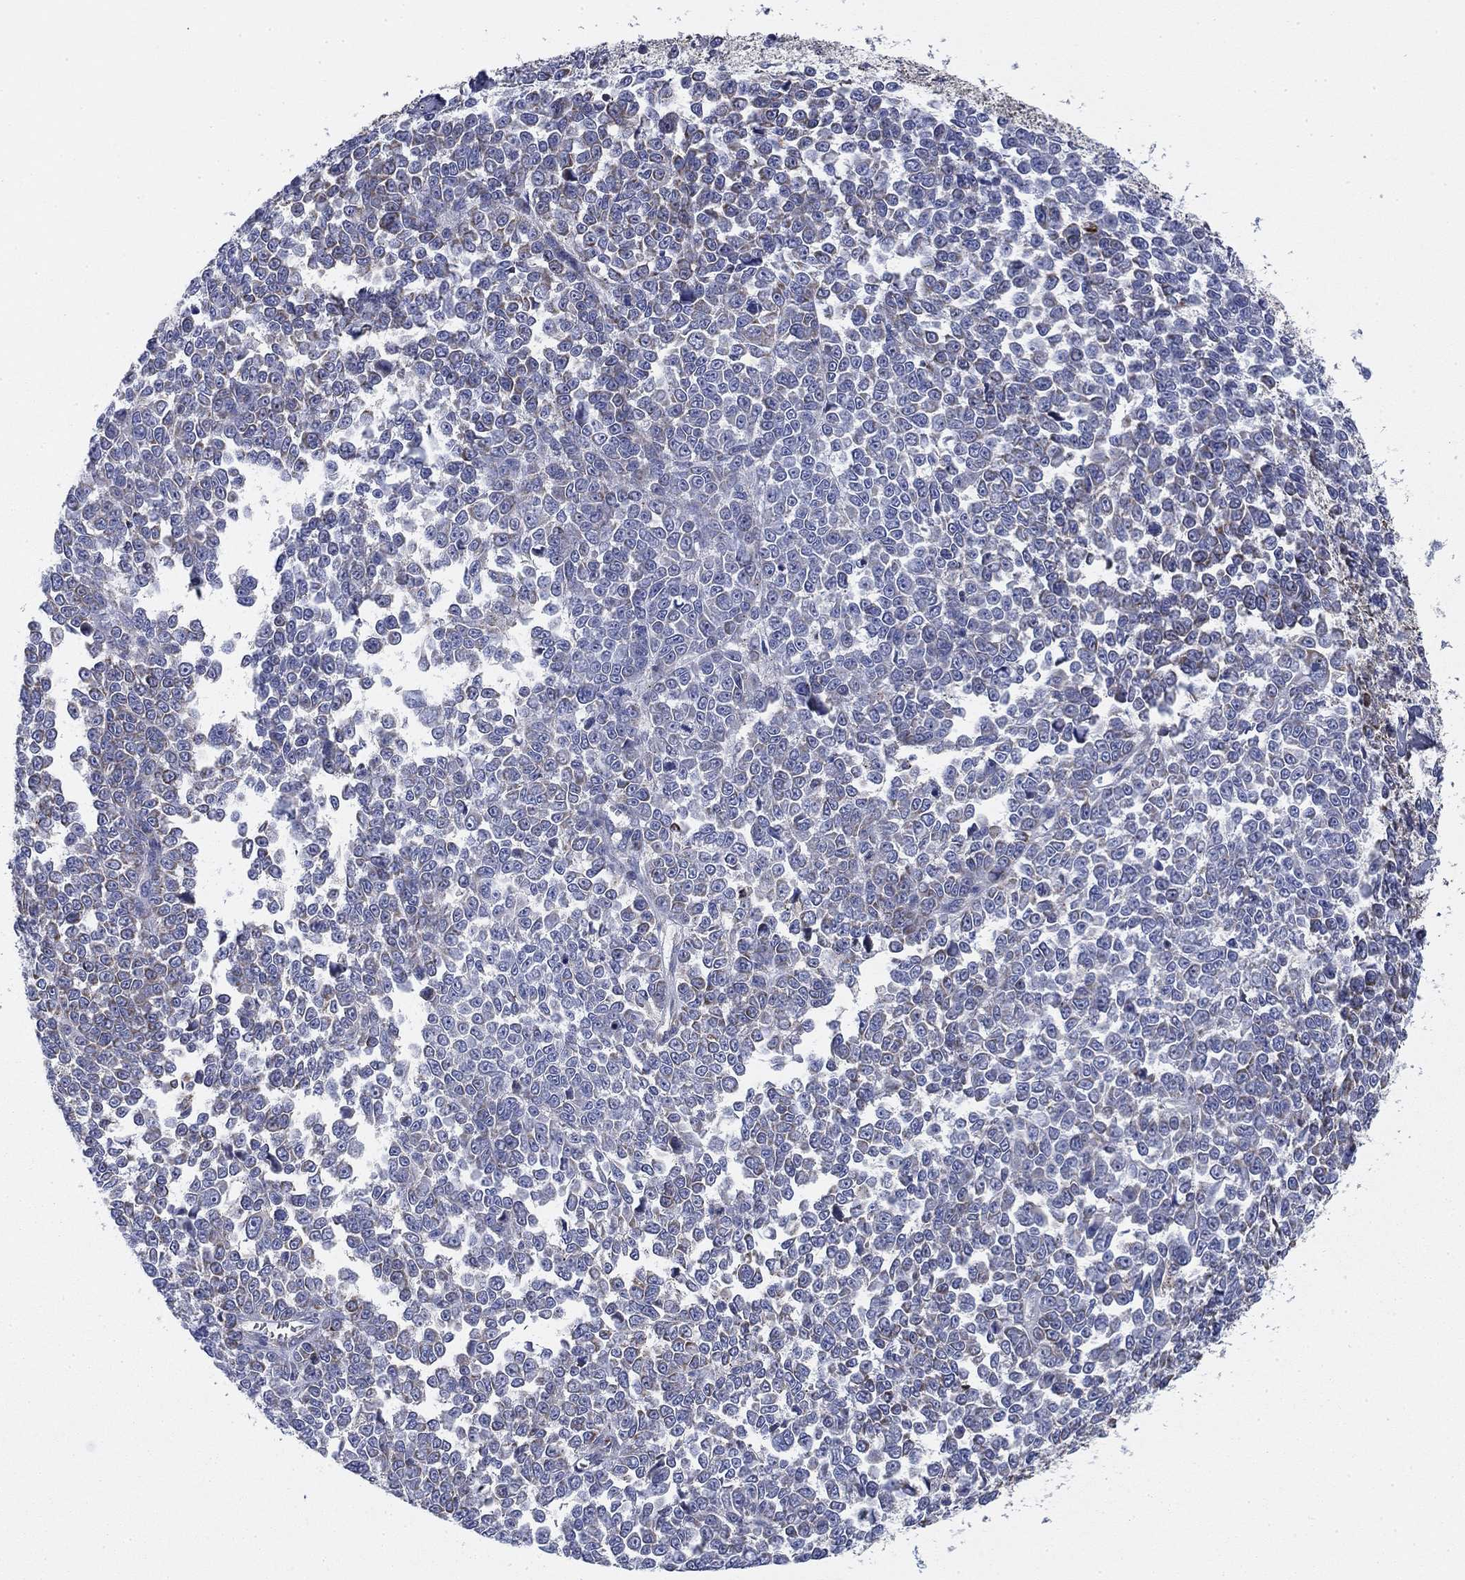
{"staining": {"intensity": "moderate", "quantity": "<25%", "location": "cytoplasmic/membranous"}, "tissue": "melanoma", "cell_type": "Tumor cells", "image_type": "cancer", "snomed": [{"axis": "morphology", "description": "Malignant melanoma, NOS"}, {"axis": "topography", "description": "Skin"}], "caption": "Malignant melanoma tissue shows moderate cytoplasmic/membranous expression in approximately <25% of tumor cells (DAB (3,3'-diaminobenzidine) = brown stain, brightfield microscopy at high magnification).", "gene": "NACAD", "patient": {"sex": "female", "age": 95}}